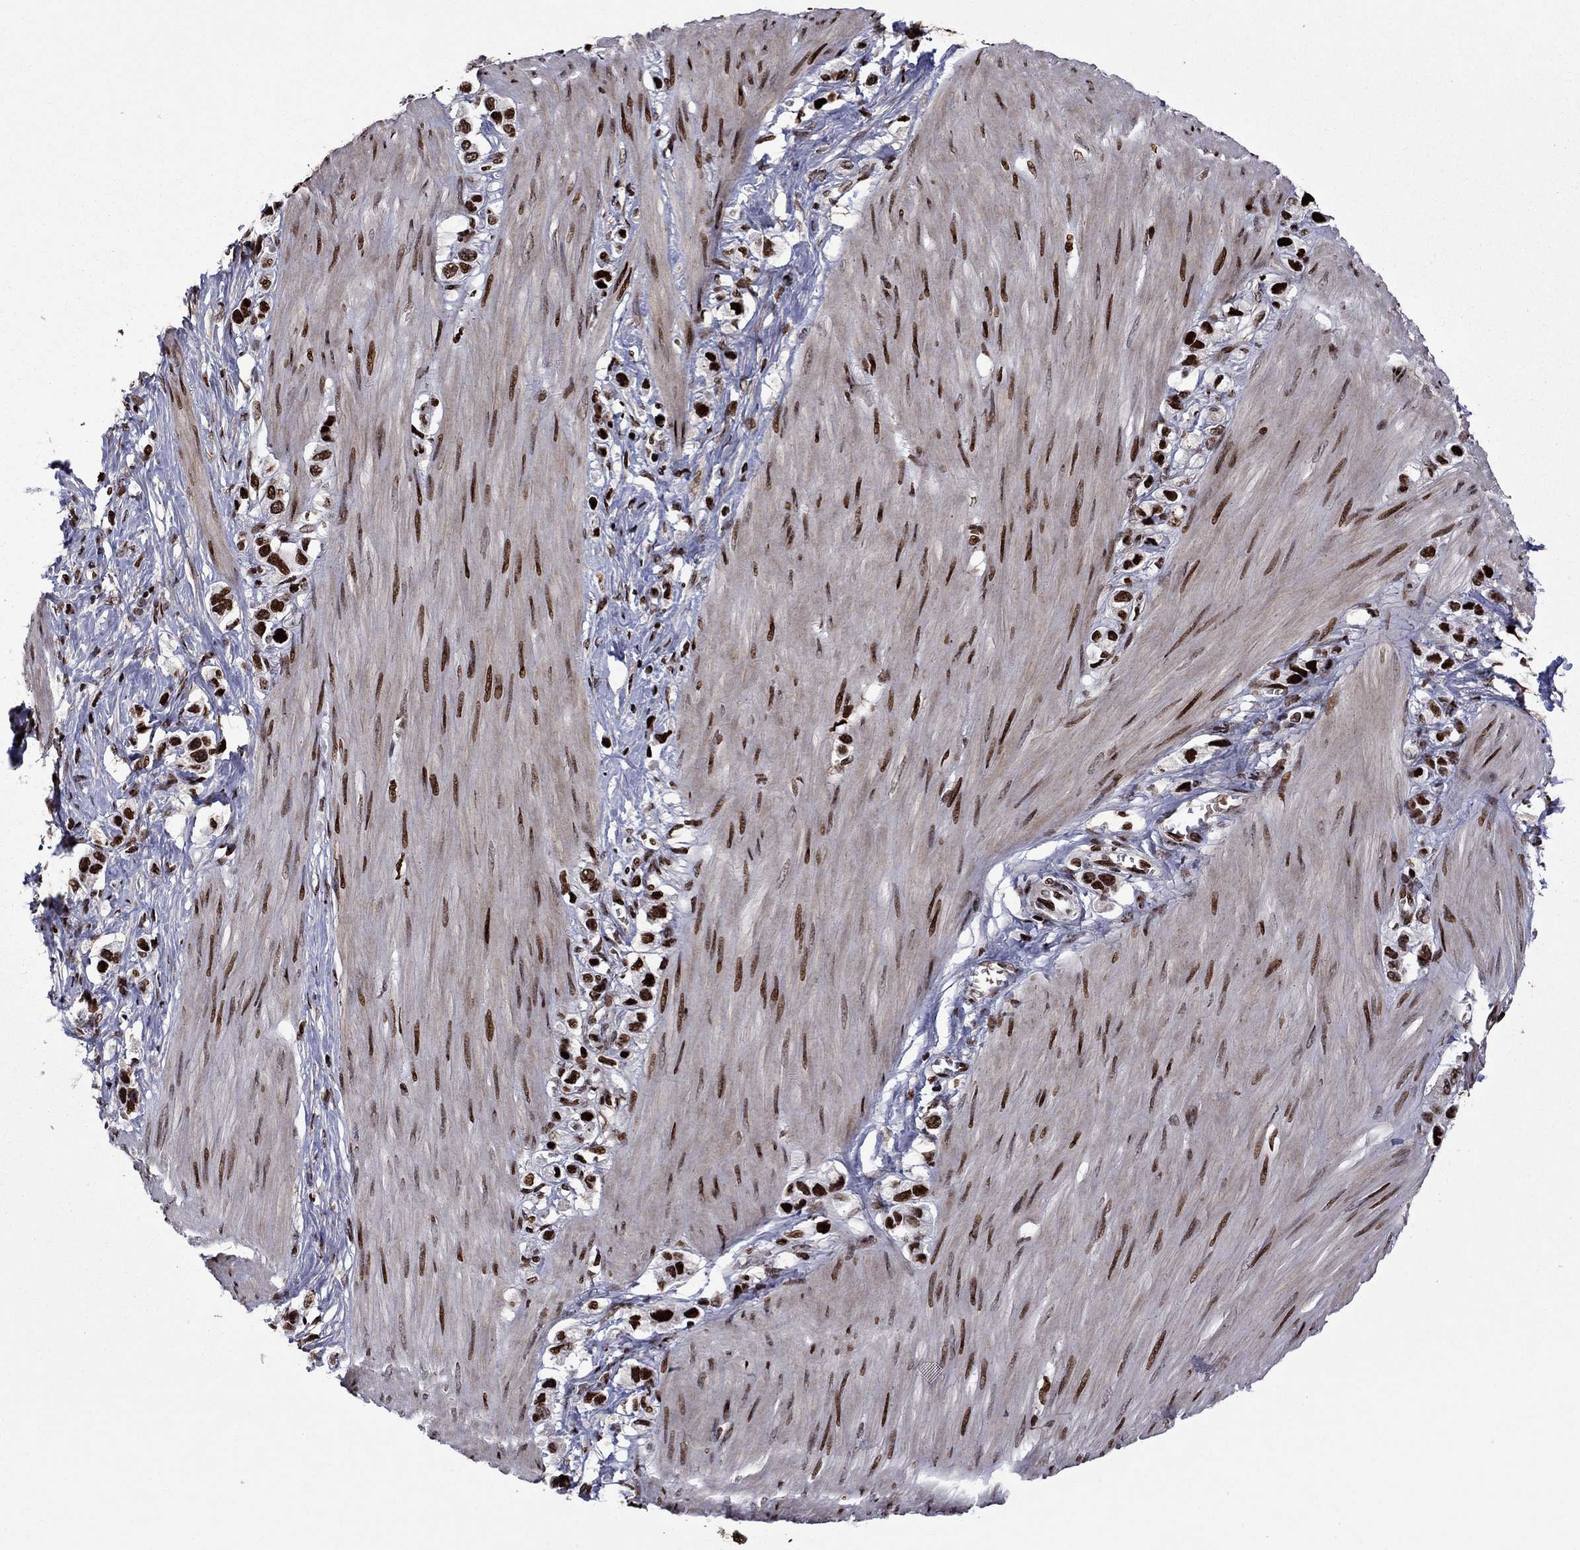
{"staining": {"intensity": "strong", "quantity": ">75%", "location": "nuclear"}, "tissue": "stomach cancer", "cell_type": "Tumor cells", "image_type": "cancer", "snomed": [{"axis": "morphology", "description": "Normal tissue, NOS"}, {"axis": "morphology", "description": "Adenocarcinoma, NOS"}, {"axis": "morphology", "description": "Adenocarcinoma, High grade"}, {"axis": "topography", "description": "Stomach, upper"}, {"axis": "topography", "description": "Stomach"}], "caption": "Protein expression analysis of stomach cancer (adenocarcinoma) displays strong nuclear staining in about >75% of tumor cells.", "gene": "LIMK1", "patient": {"sex": "female", "age": 65}}